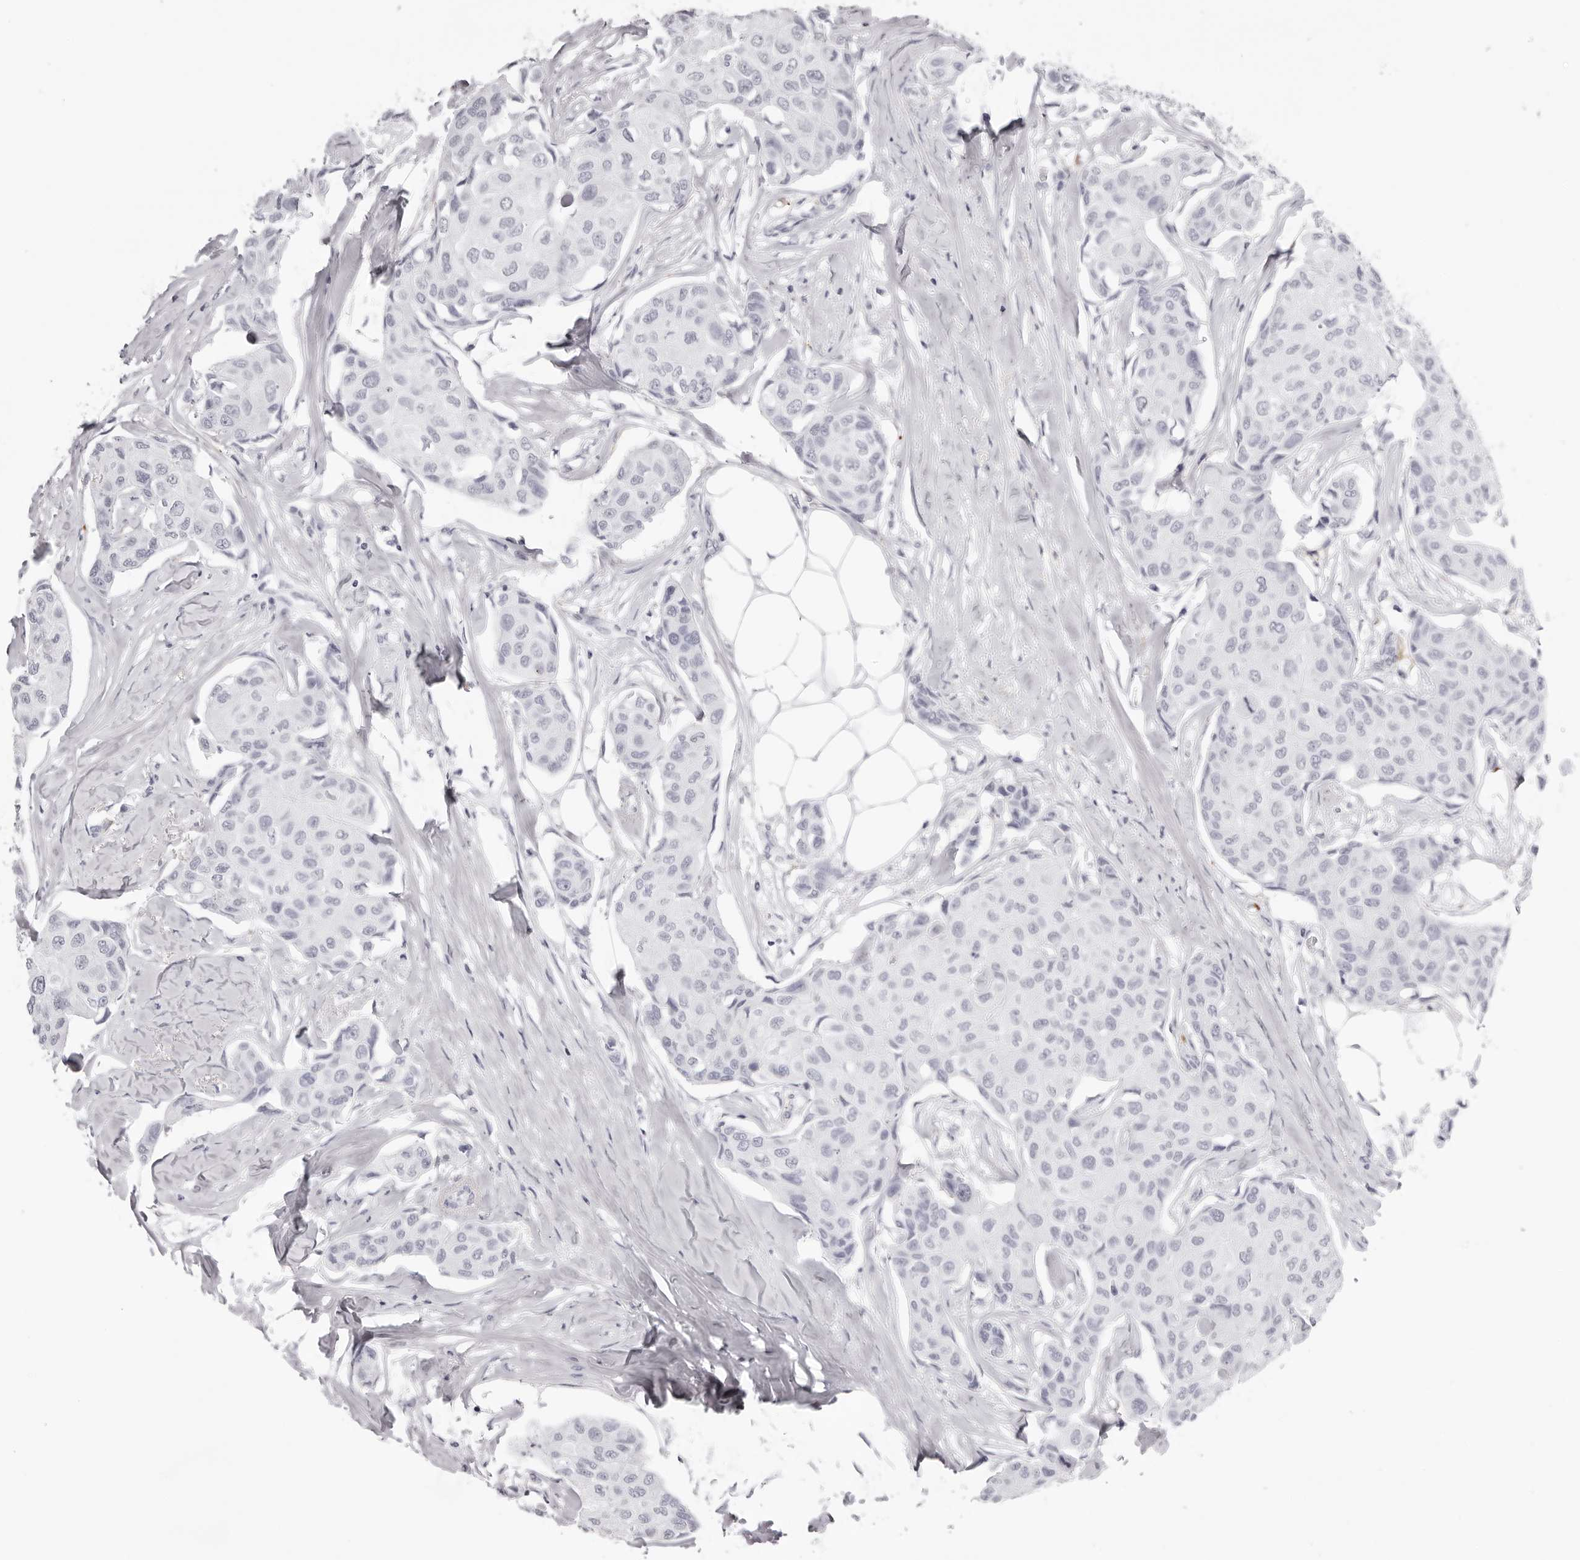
{"staining": {"intensity": "negative", "quantity": "none", "location": "none"}, "tissue": "breast cancer", "cell_type": "Tumor cells", "image_type": "cancer", "snomed": [{"axis": "morphology", "description": "Duct carcinoma"}, {"axis": "topography", "description": "Breast"}], "caption": "A histopathology image of human invasive ductal carcinoma (breast) is negative for staining in tumor cells. (DAB (3,3'-diaminobenzidine) immunohistochemistry (IHC), high magnification).", "gene": "CST1", "patient": {"sex": "female", "age": 80}}